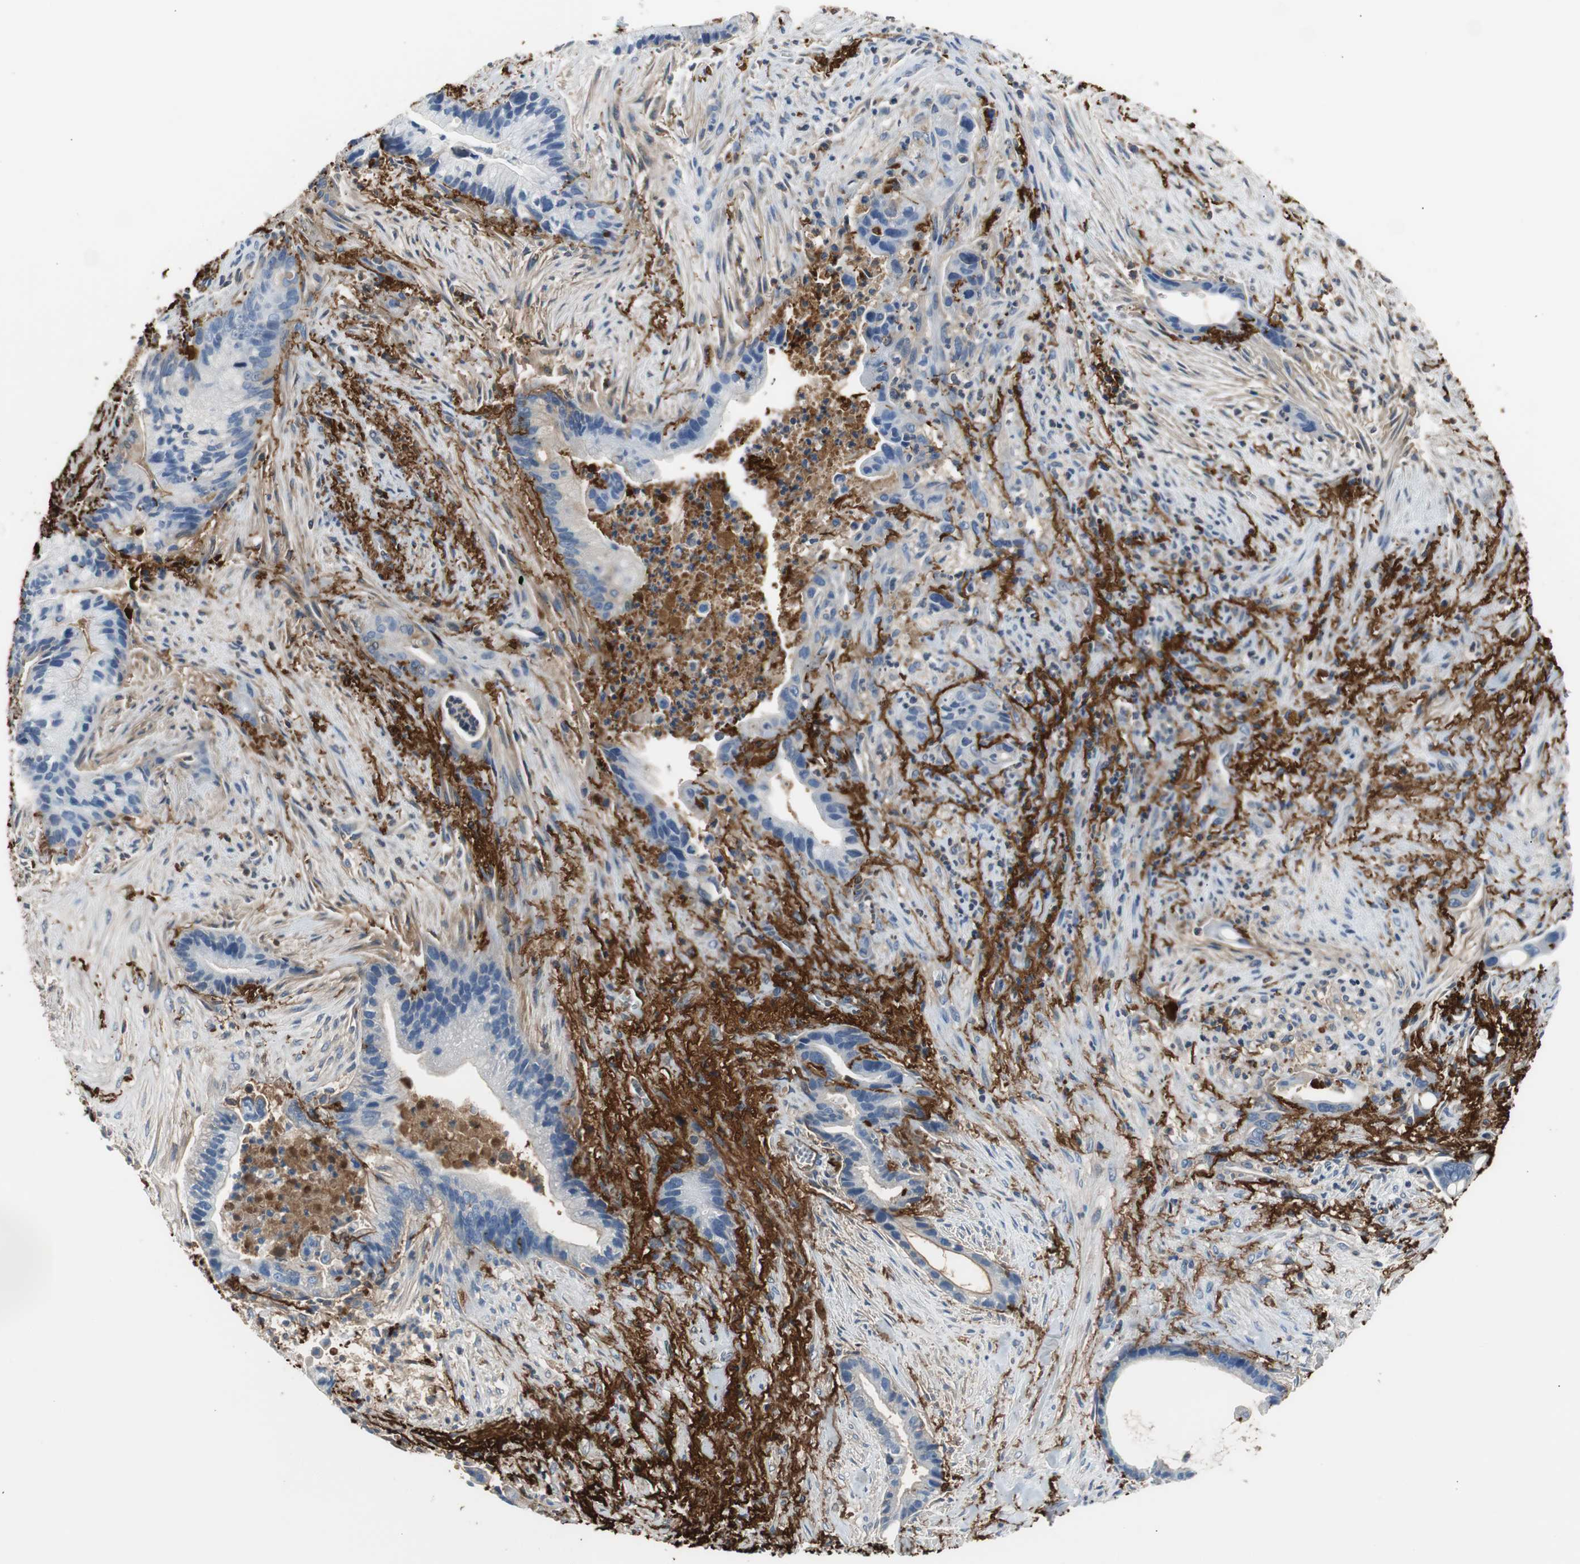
{"staining": {"intensity": "weak", "quantity": "<25%", "location": "cytoplasmic/membranous"}, "tissue": "liver cancer", "cell_type": "Tumor cells", "image_type": "cancer", "snomed": [{"axis": "morphology", "description": "Cholangiocarcinoma"}, {"axis": "topography", "description": "Liver"}], "caption": "This photomicrograph is of liver cholangiocarcinoma stained with IHC to label a protein in brown with the nuclei are counter-stained blue. There is no expression in tumor cells.", "gene": "APCS", "patient": {"sex": "female", "age": 55}}